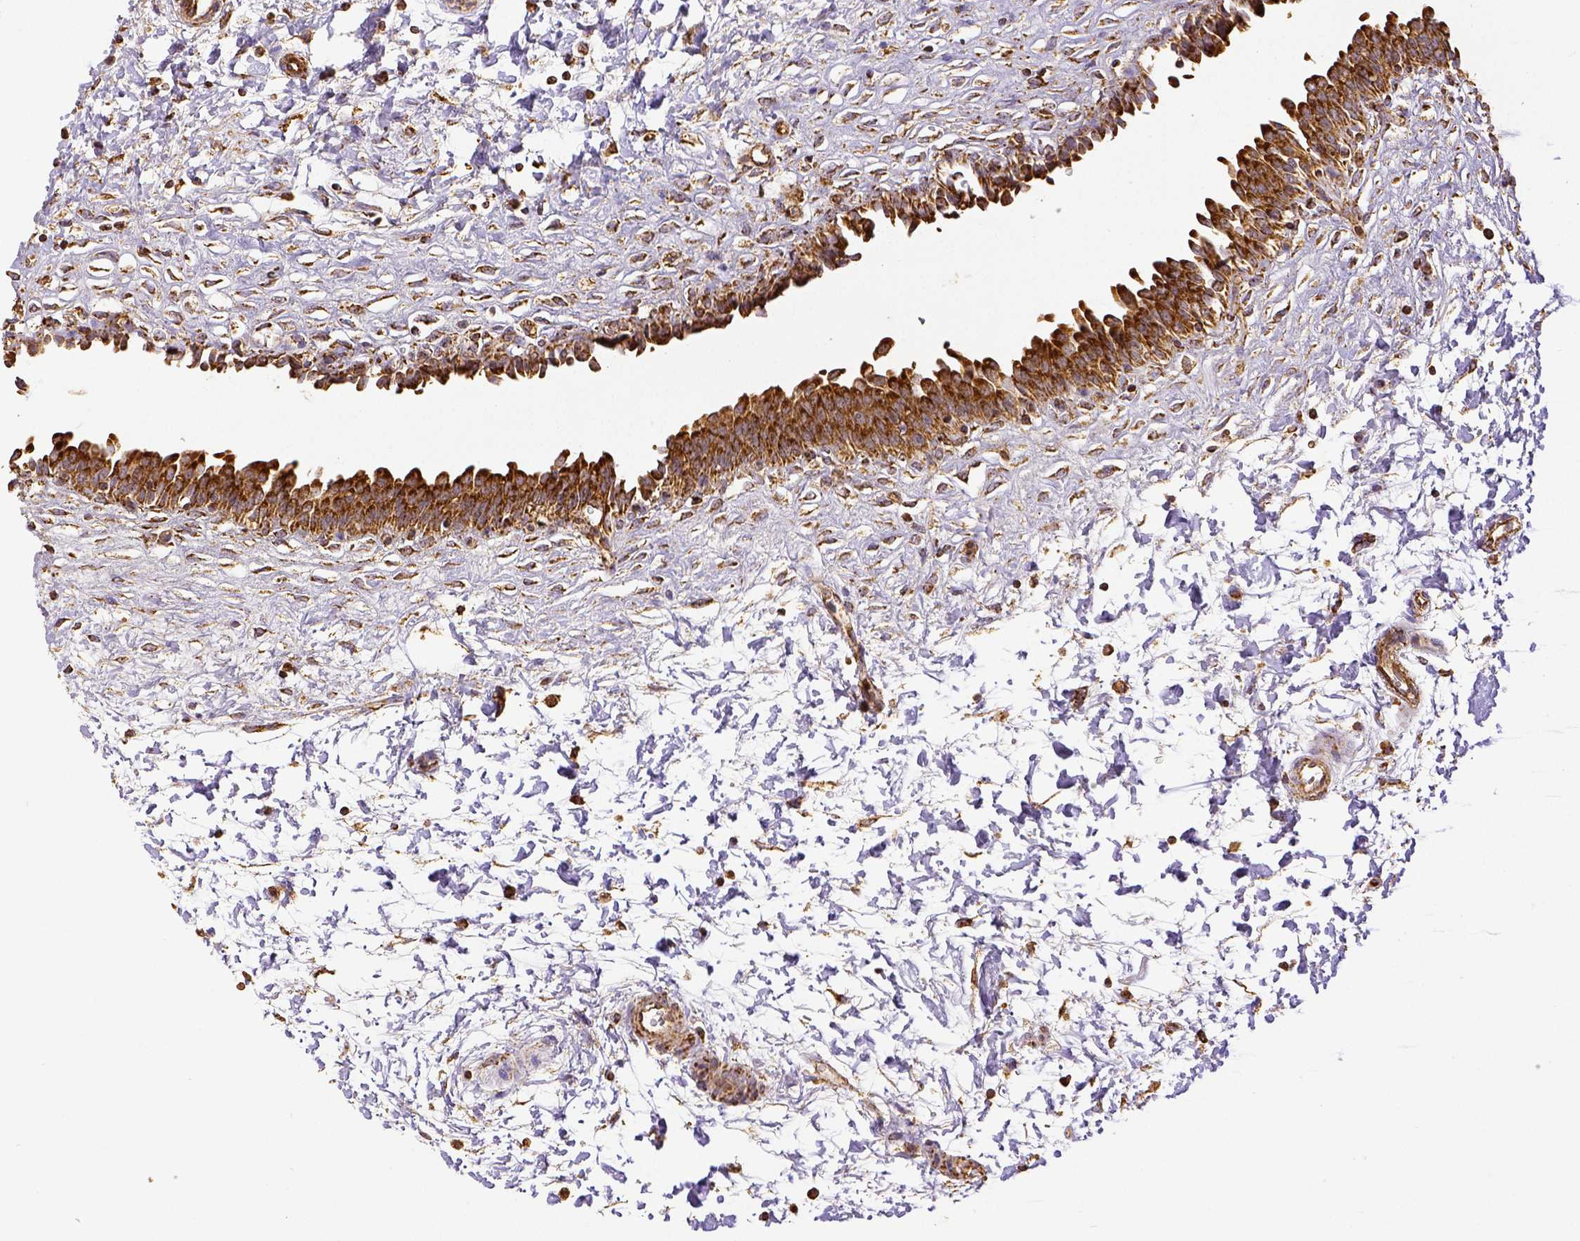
{"staining": {"intensity": "moderate", "quantity": ">75%", "location": "cytoplasmic/membranous"}, "tissue": "urinary bladder", "cell_type": "Urothelial cells", "image_type": "normal", "snomed": [{"axis": "morphology", "description": "Normal tissue, NOS"}, {"axis": "topography", "description": "Urinary bladder"}], "caption": "The immunohistochemical stain shows moderate cytoplasmic/membranous expression in urothelial cells of benign urinary bladder. Immunohistochemistry (ihc) stains the protein of interest in brown and the nuclei are stained blue.", "gene": "SDHB", "patient": {"sex": "male", "age": 37}}